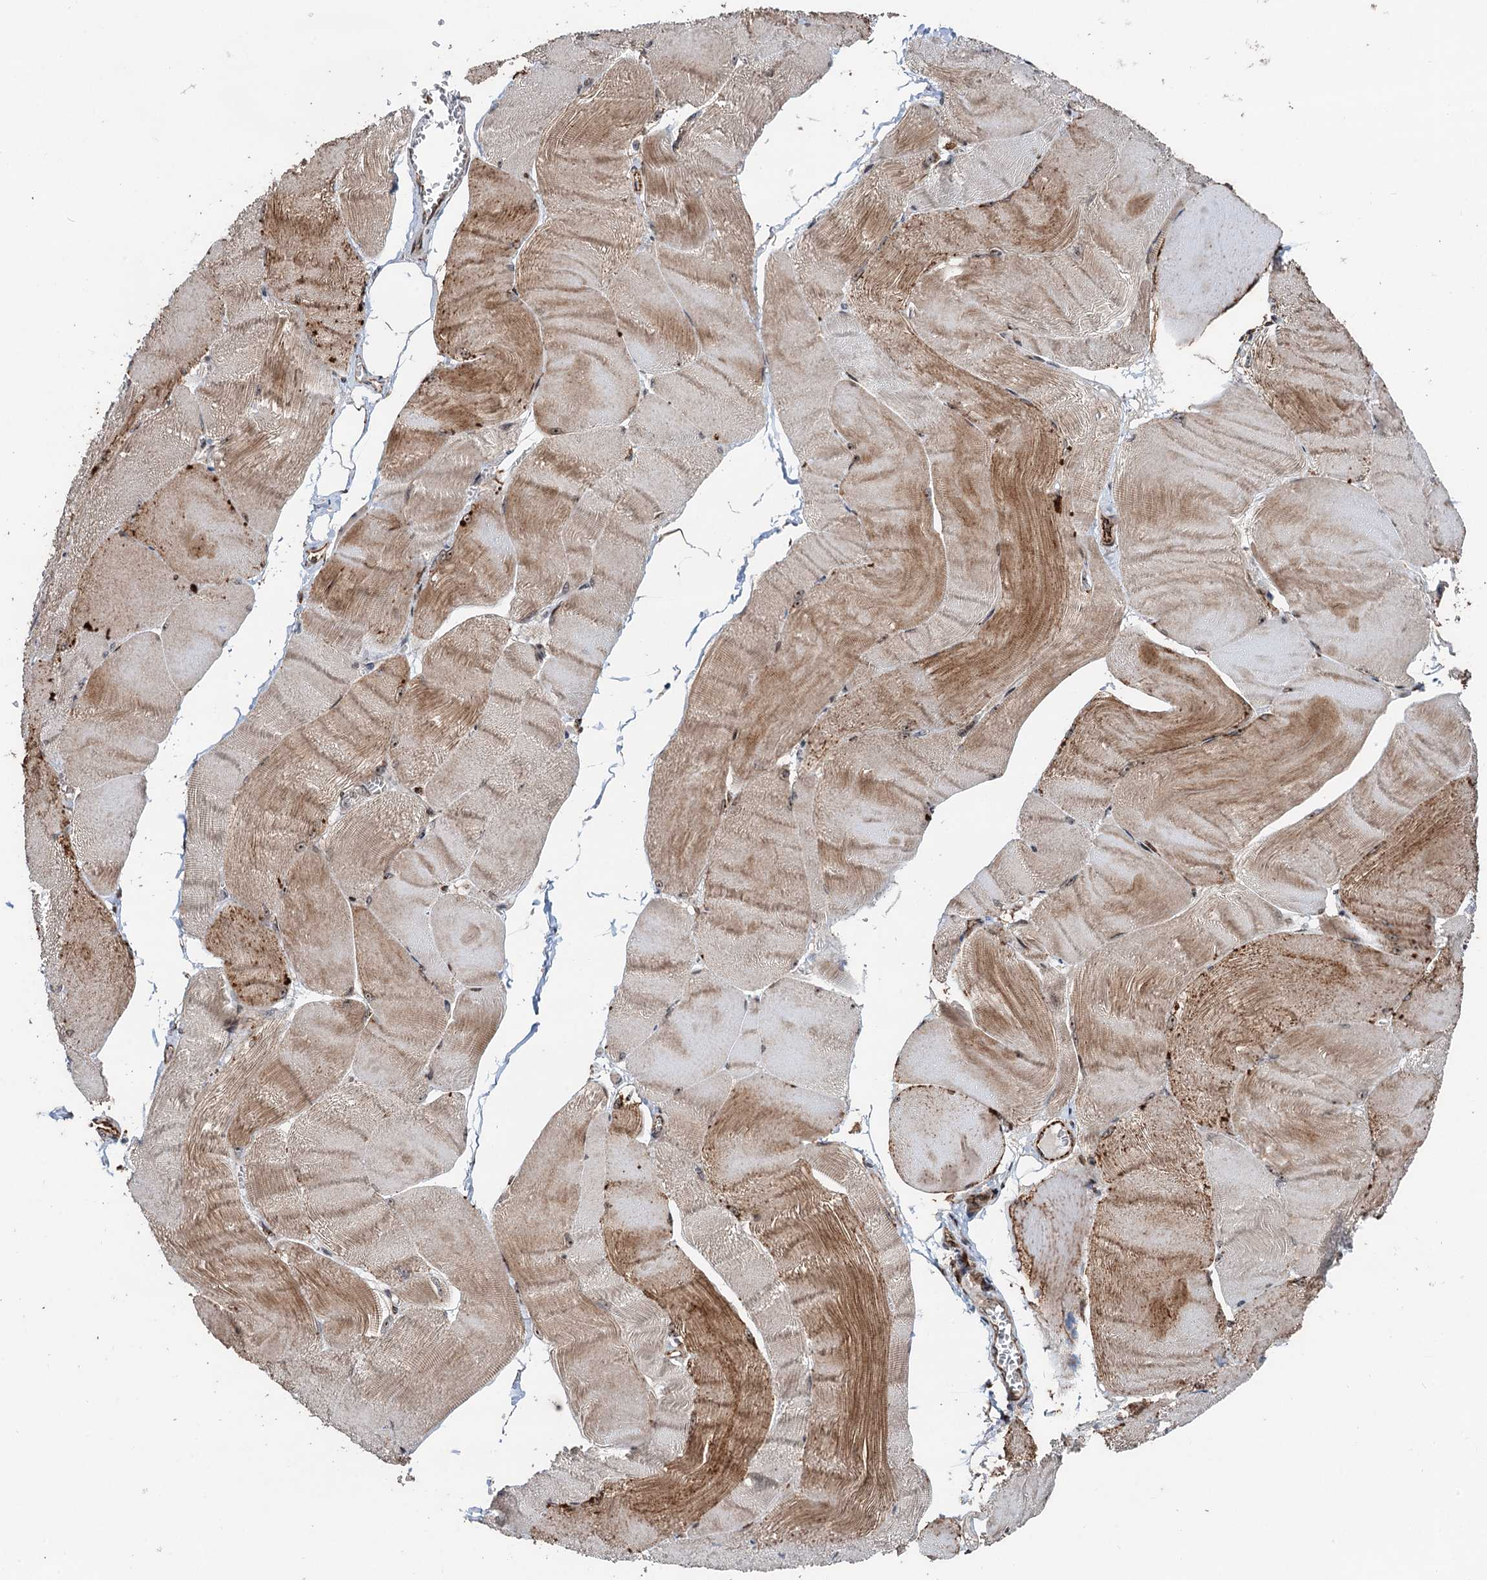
{"staining": {"intensity": "moderate", "quantity": "25%-75%", "location": "cytoplasmic/membranous"}, "tissue": "skeletal muscle", "cell_type": "Myocytes", "image_type": "normal", "snomed": [{"axis": "morphology", "description": "Normal tissue, NOS"}, {"axis": "morphology", "description": "Basal cell carcinoma"}, {"axis": "topography", "description": "Skeletal muscle"}], "caption": "A high-resolution histopathology image shows IHC staining of normal skeletal muscle, which exhibits moderate cytoplasmic/membranous positivity in about 25%-75% of myocytes. The staining was performed using DAB to visualize the protein expression in brown, while the nuclei were stained in blue with hematoxylin (Magnification: 20x).", "gene": "TMA16", "patient": {"sex": "female", "age": 64}}